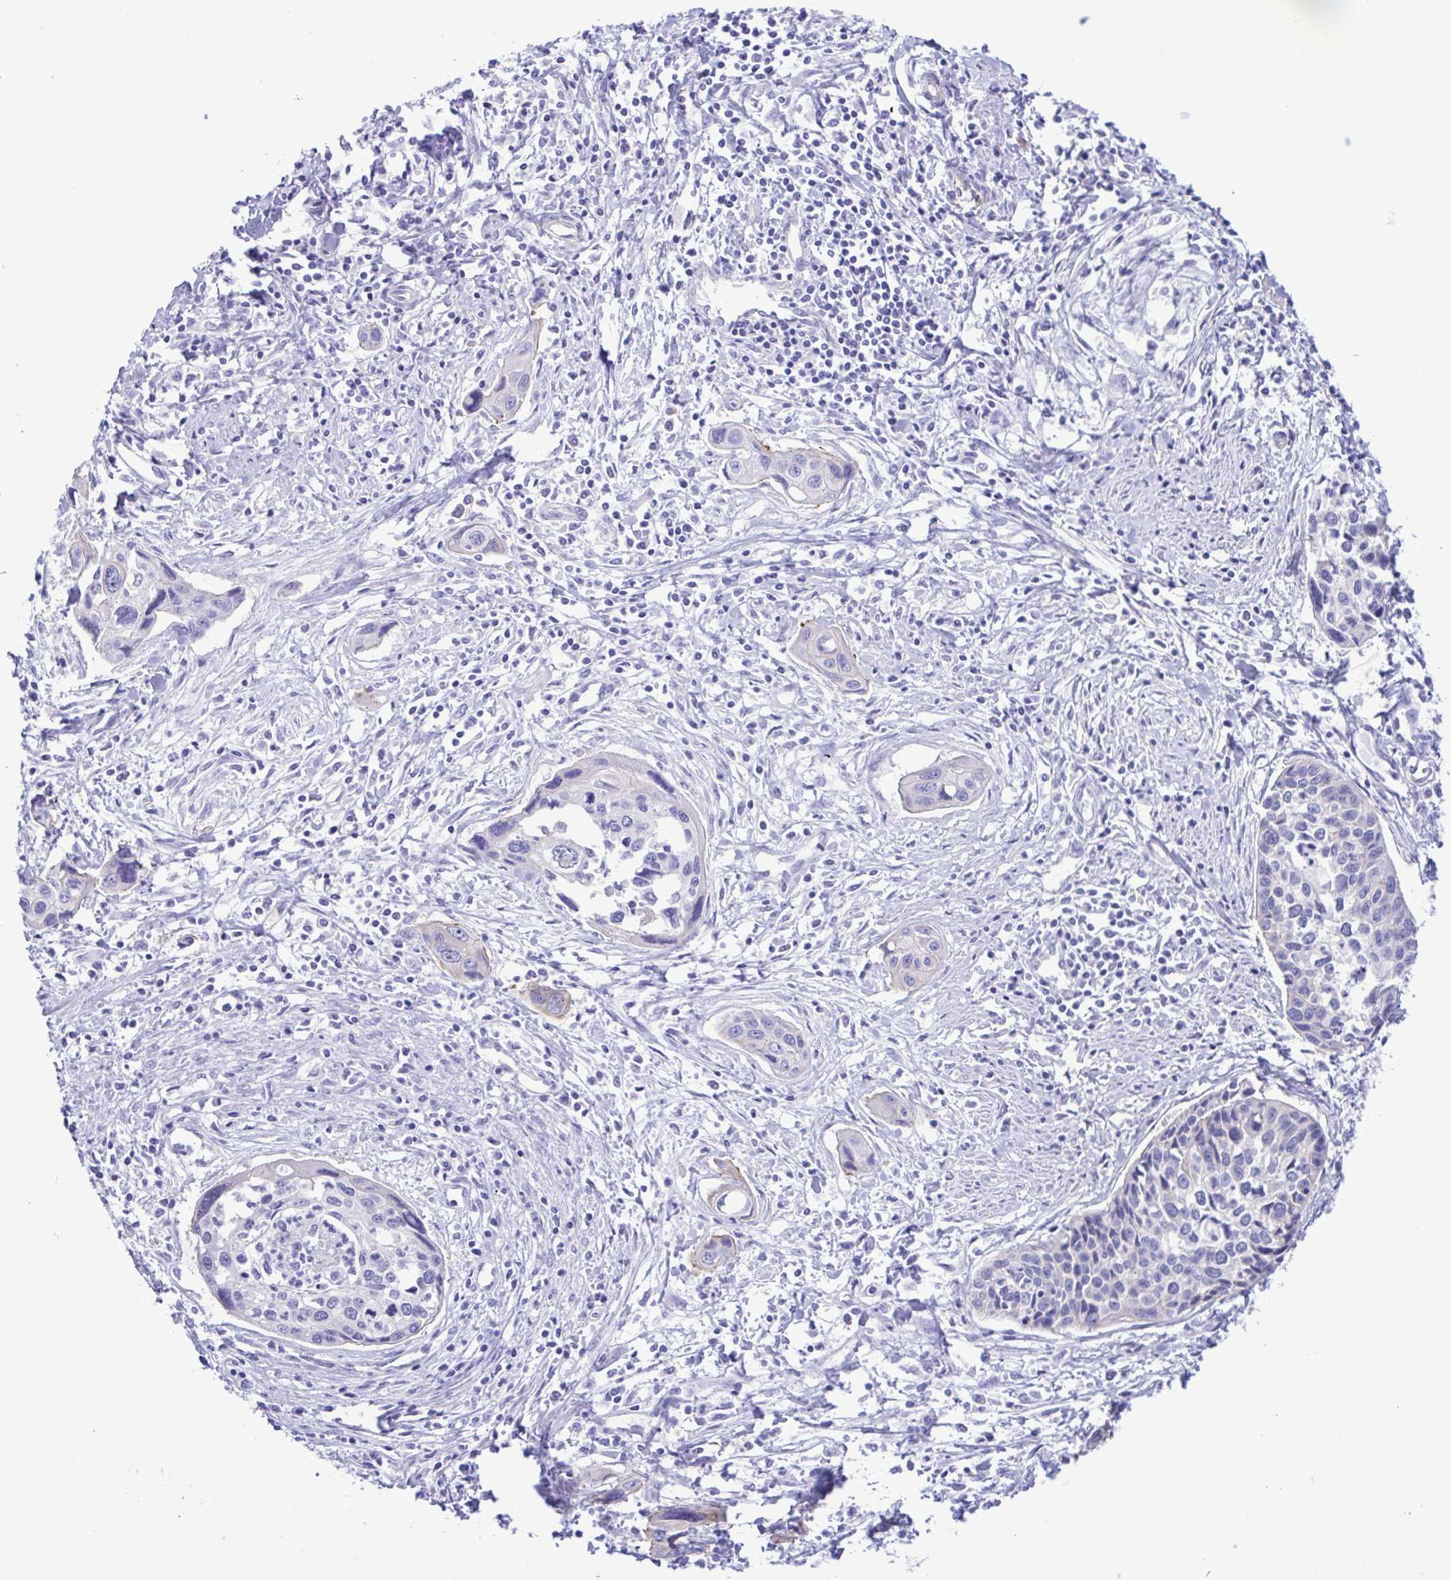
{"staining": {"intensity": "negative", "quantity": "none", "location": "none"}, "tissue": "cervical cancer", "cell_type": "Tumor cells", "image_type": "cancer", "snomed": [{"axis": "morphology", "description": "Squamous cell carcinoma, NOS"}, {"axis": "topography", "description": "Cervix"}], "caption": "The immunohistochemistry histopathology image has no significant expression in tumor cells of squamous cell carcinoma (cervical) tissue.", "gene": "CYP11A1", "patient": {"sex": "female", "age": 31}}